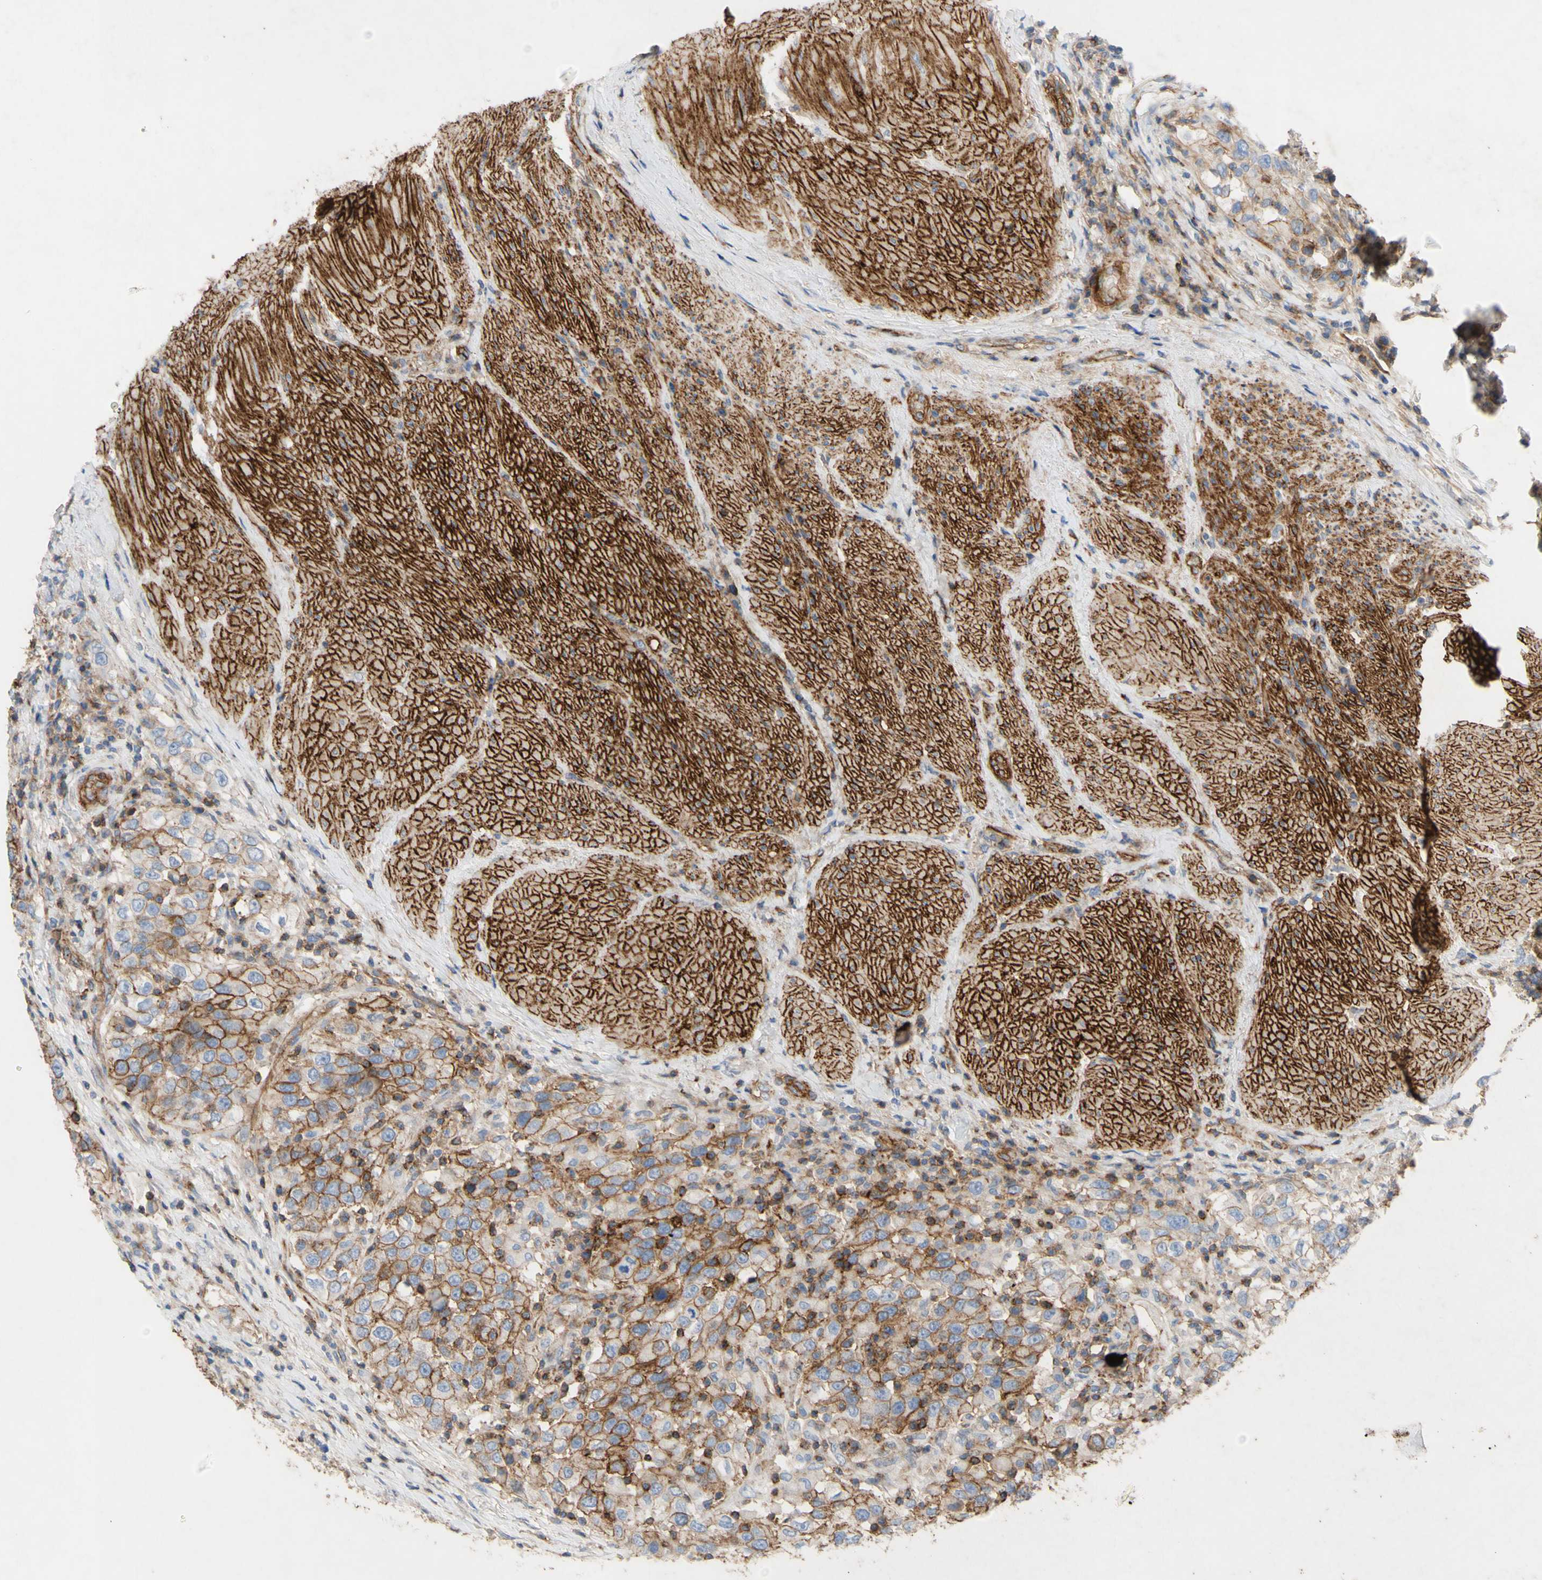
{"staining": {"intensity": "strong", "quantity": ">75%", "location": "cytoplasmic/membranous"}, "tissue": "urothelial cancer", "cell_type": "Tumor cells", "image_type": "cancer", "snomed": [{"axis": "morphology", "description": "Urothelial carcinoma, High grade"}, {"axis": "topography", "description": "Urinary bladder"}], "caption": "IHC of human urothelial carcinoma (high-grade) displays high levels of strong cytoplasmic/membranous expression in about >75% of tumor cells. (DAB (3,3'-diaminobenzidine) IHC with brightfield microscopy, high magnification).", "gene": "ATP2A3", "patient": {"sex": "female", "age": 80}}